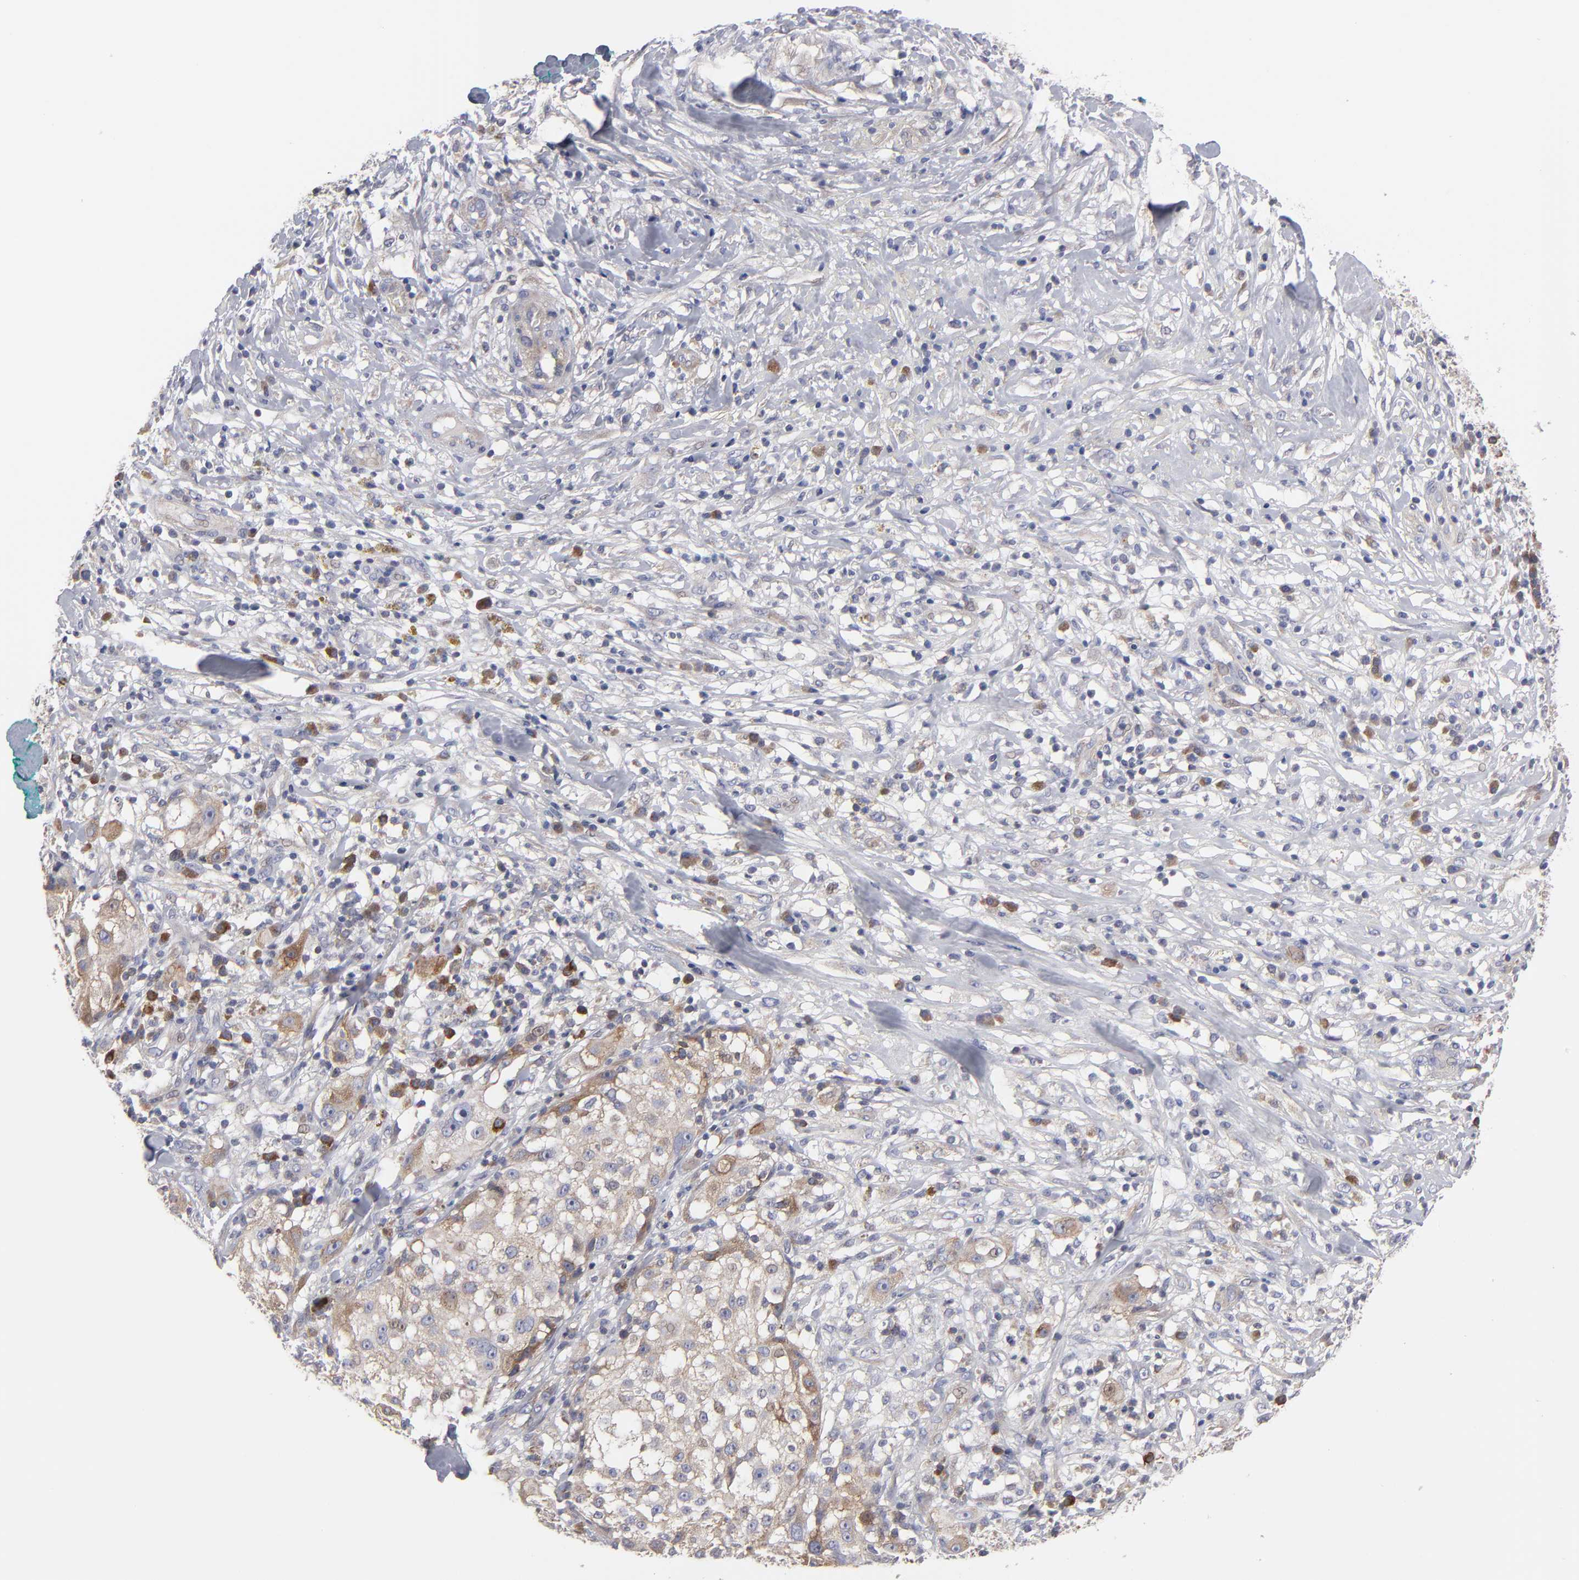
{"staining": {"intensity": "moderate", "quantity": "25%-75%", "location": "cytoplasmic/membranous"}, "tissue": "melanoma", "cell_type": "Tumor cells", "image_type": "cancer", "snomed": [{"axis": "morphology", "description": "Necrosis, NOS"}, {"axis": "morphology", "description": "Malignant melanoma, NOS"}, {"axis": "topography", "description": "Skin"}], "caption": "This is a photomicrograph of immunohistochemistry (IHC) staining of malignant melanoma, which shows moderate positivity in the cytoplasmic/membranous of tumor cells.", "gene": "CEP97", "patient": {"sex": "female", "age": 87}}